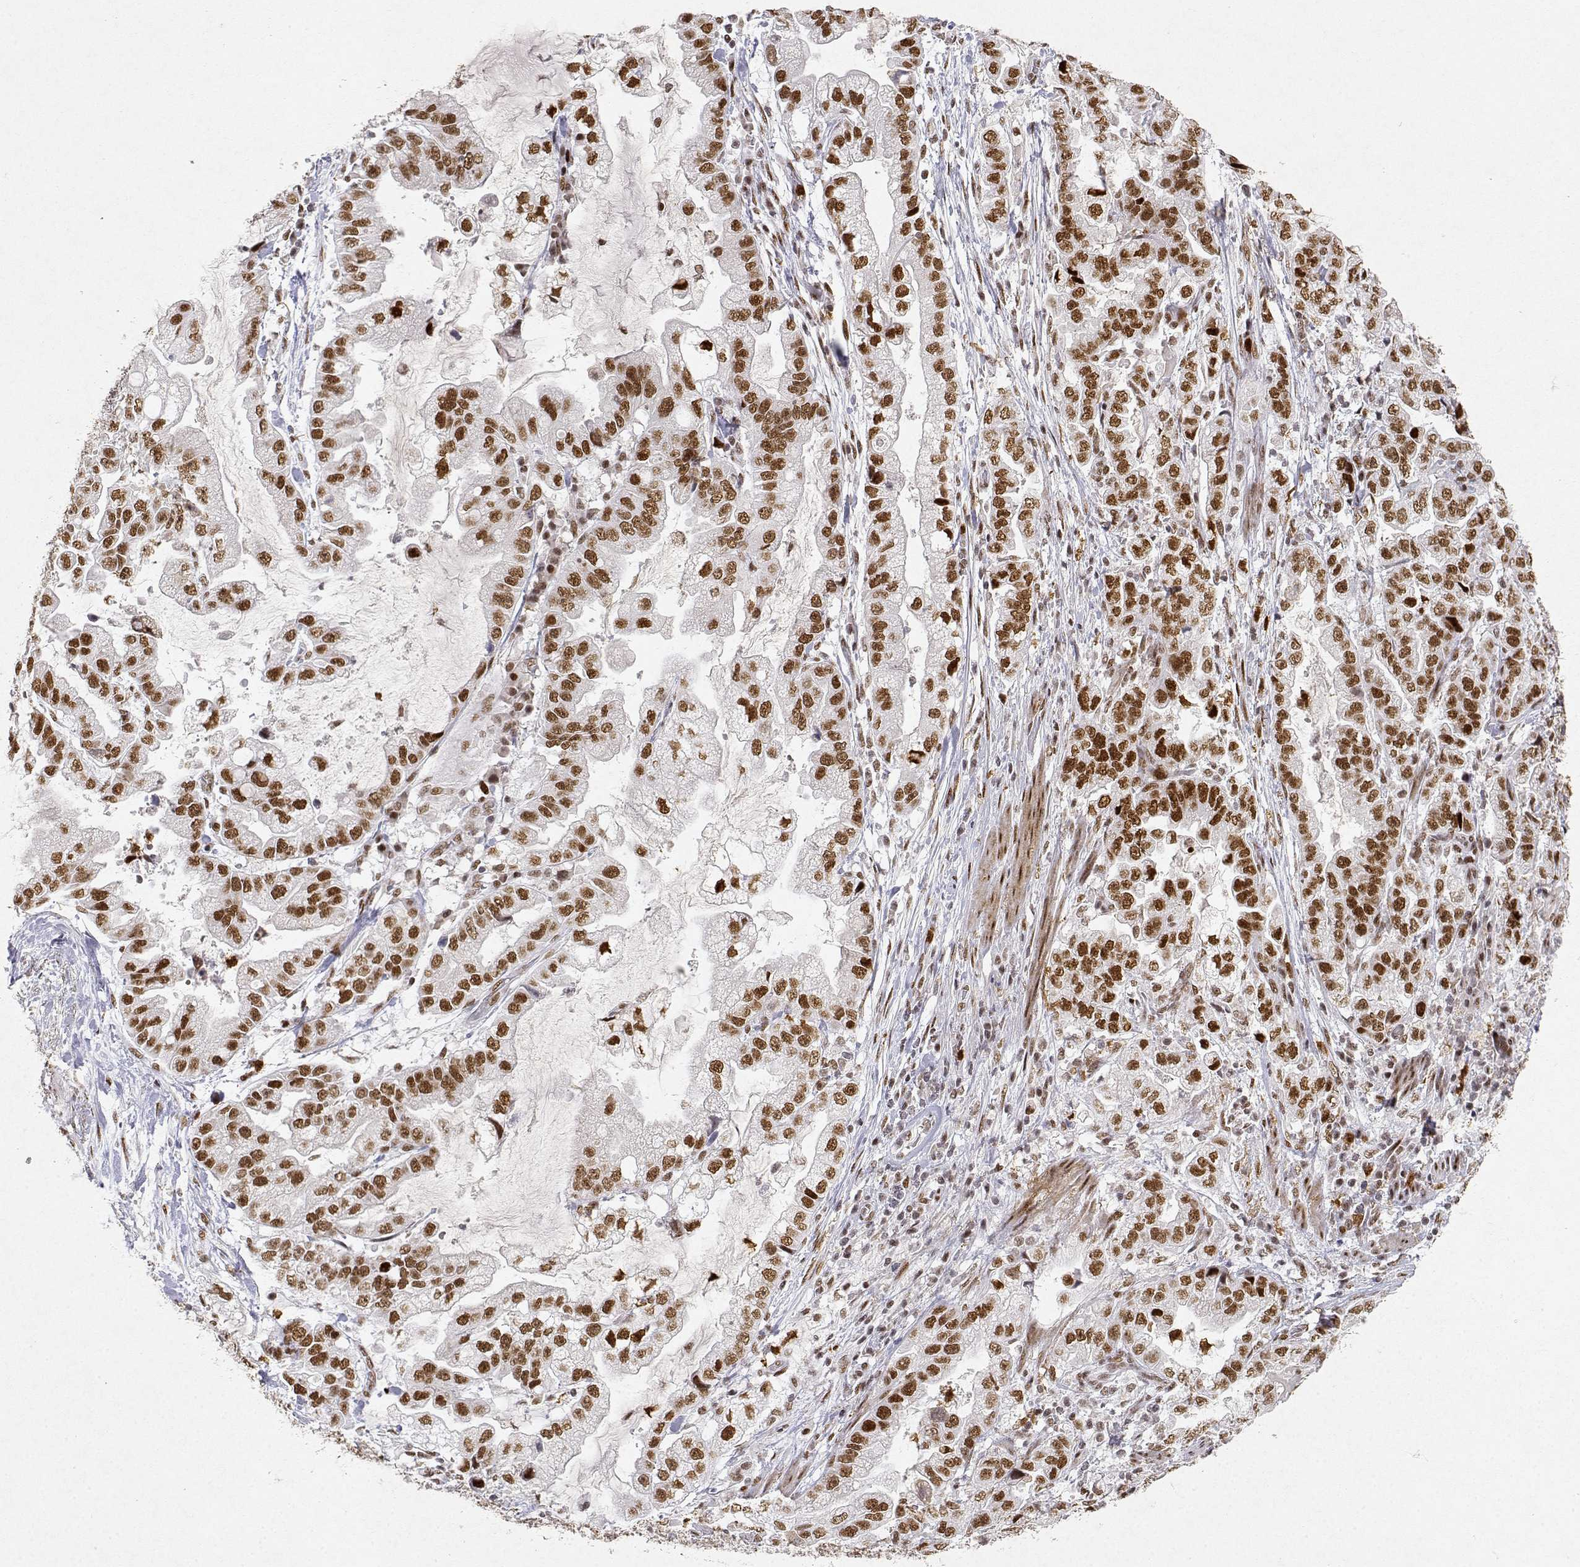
{"staining": {"intensity": "moderate", "quantity": ">75%", "location": "nuclear"}, "tissue": "stomach cancer", "cell_type": "Tumor cells", "image_type": "cancer", "snomed": [{"axis": "morphology", "description": "Adenocarcinoma, NOS"}, {"axis": "topography", "description": "Stomach"}], "caption": "Stomach cancer stained for a protein reveals moderate nuclear positivity in tumor cells.", "gene": "RSF1", "patient": {"sex": "male", "age": 59}}